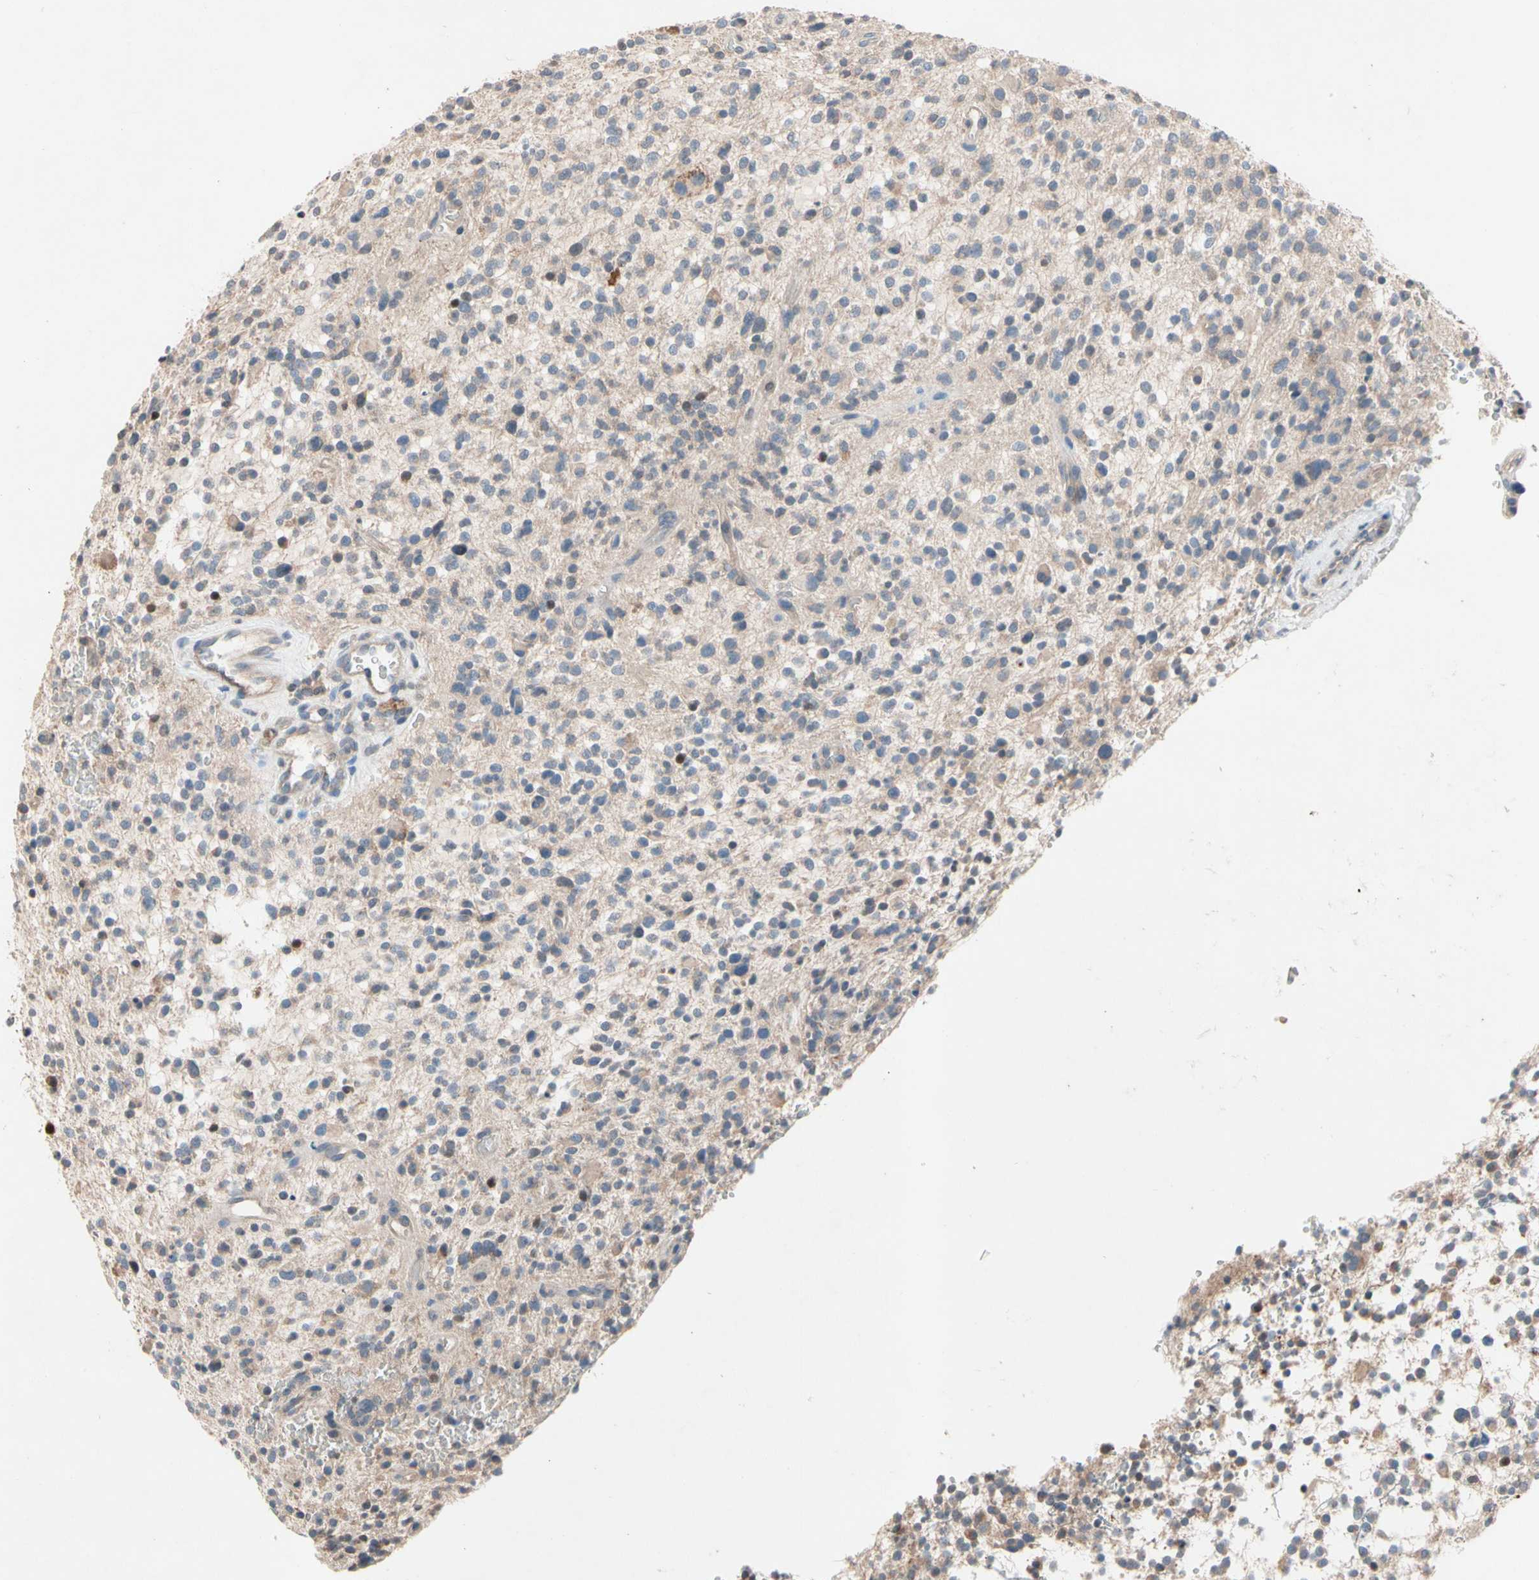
{"staining": {"intensity": "weak", "quantity": ">75%", "location": "none"}, "tissue": "glioma", "cell_type": "Tumor cells", "image_type": "cancer", "snomed": [{"axis": "morphology", "description": "Glioma, malignant, High grade"}, {"axis": "topography", "description": "Brain"}], "caption": "Tumor cells demonstrate low levels of weak None staining in approximately >75% of cells in human malignant glioma (high-grade). Immunohistochemistry stains the protein of interest in brown and the nuclei are stained blue.", "gene": "PRDX4", "patient": {"sex": "male", "age": 48}}